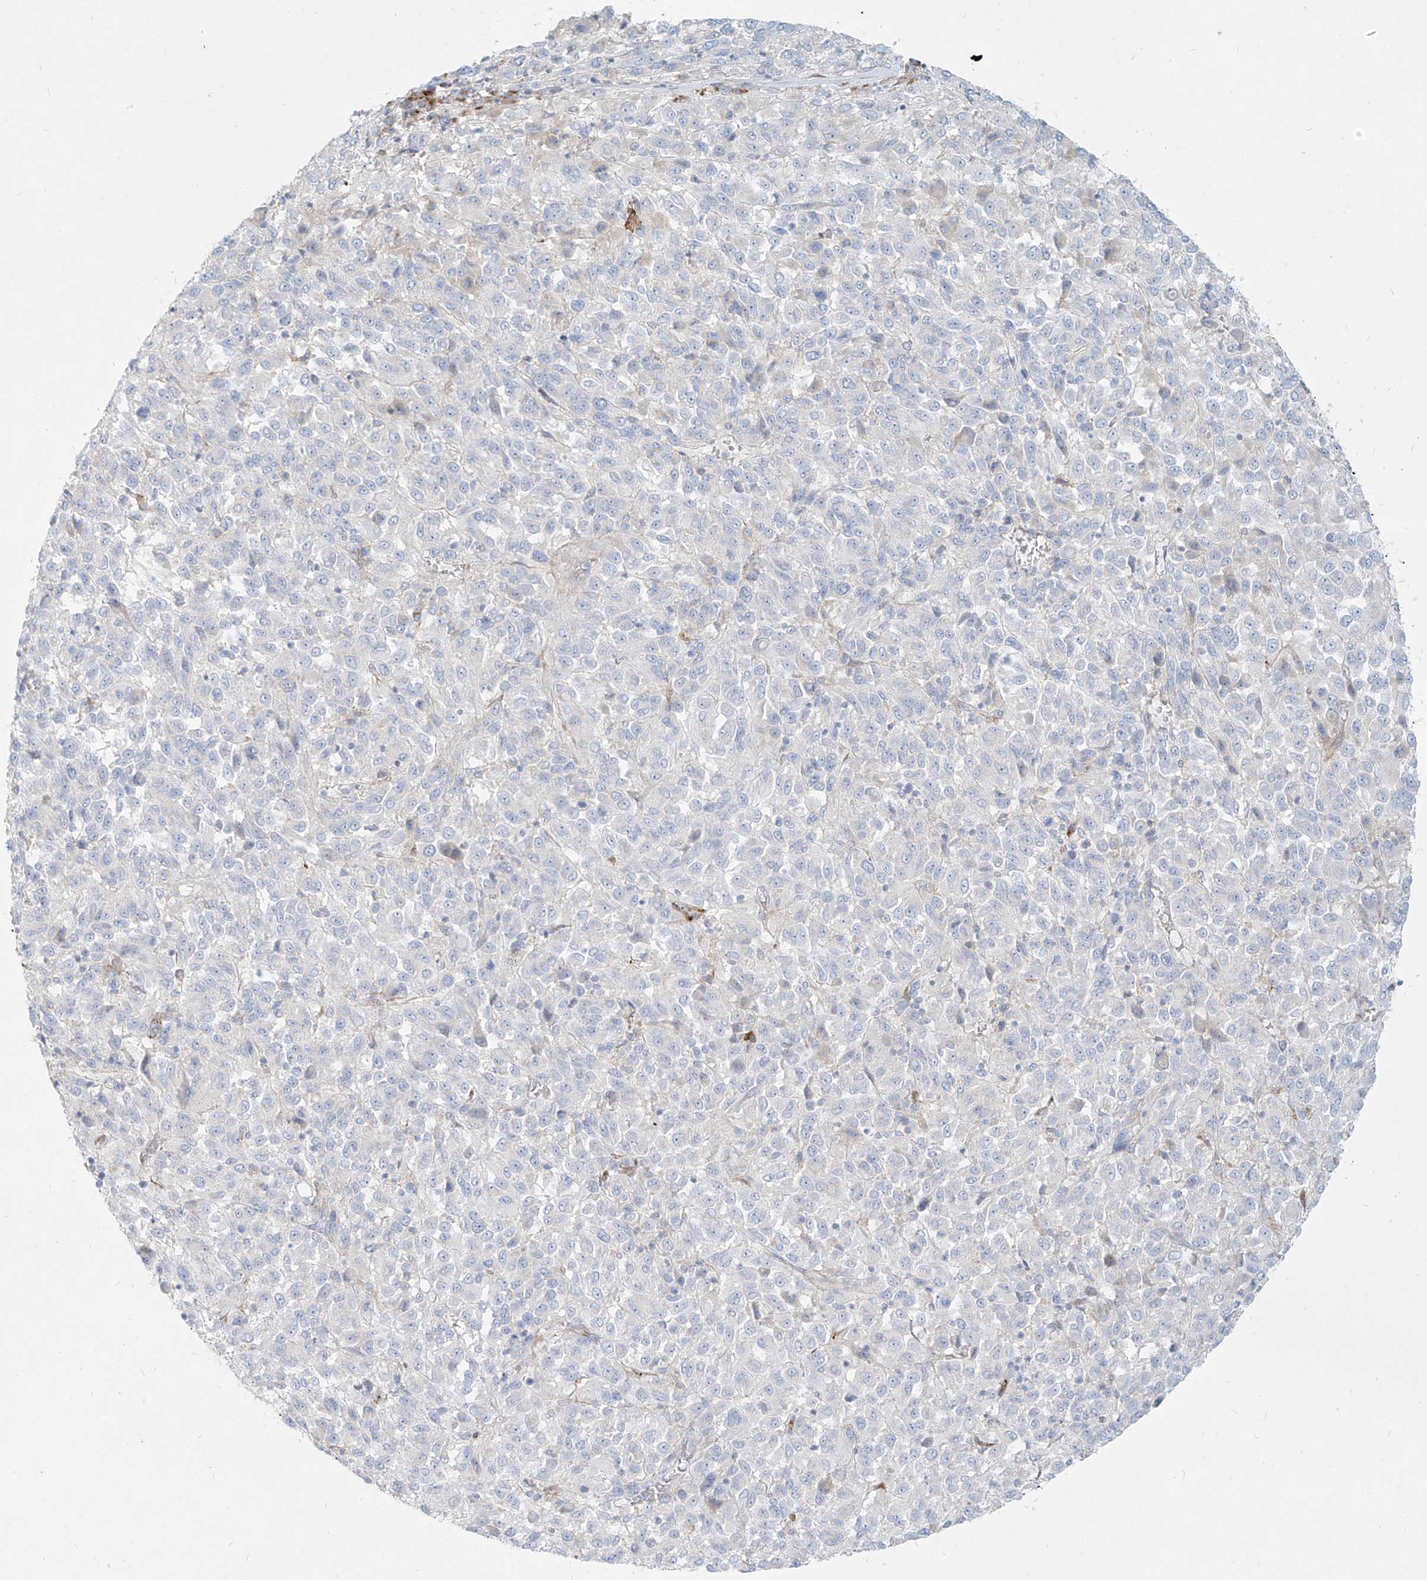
{"staining": {"intensity": "negative", "quantity": "none", "location": "none"}, "tissue": "melanoma", "cell_type": "Tumor cells", "image_type": "cancer", "snomed": [{"axis": "morphology", "description": "Malignant melanoma, Metastatic site"}, {"axis": "topography", "description": "Lung"}], "caption": "A histopathology image of human melanoma is negative for staining in tumor cells.", "gene": "MTX2", "patient": {"sex": "male", "age": 64}}